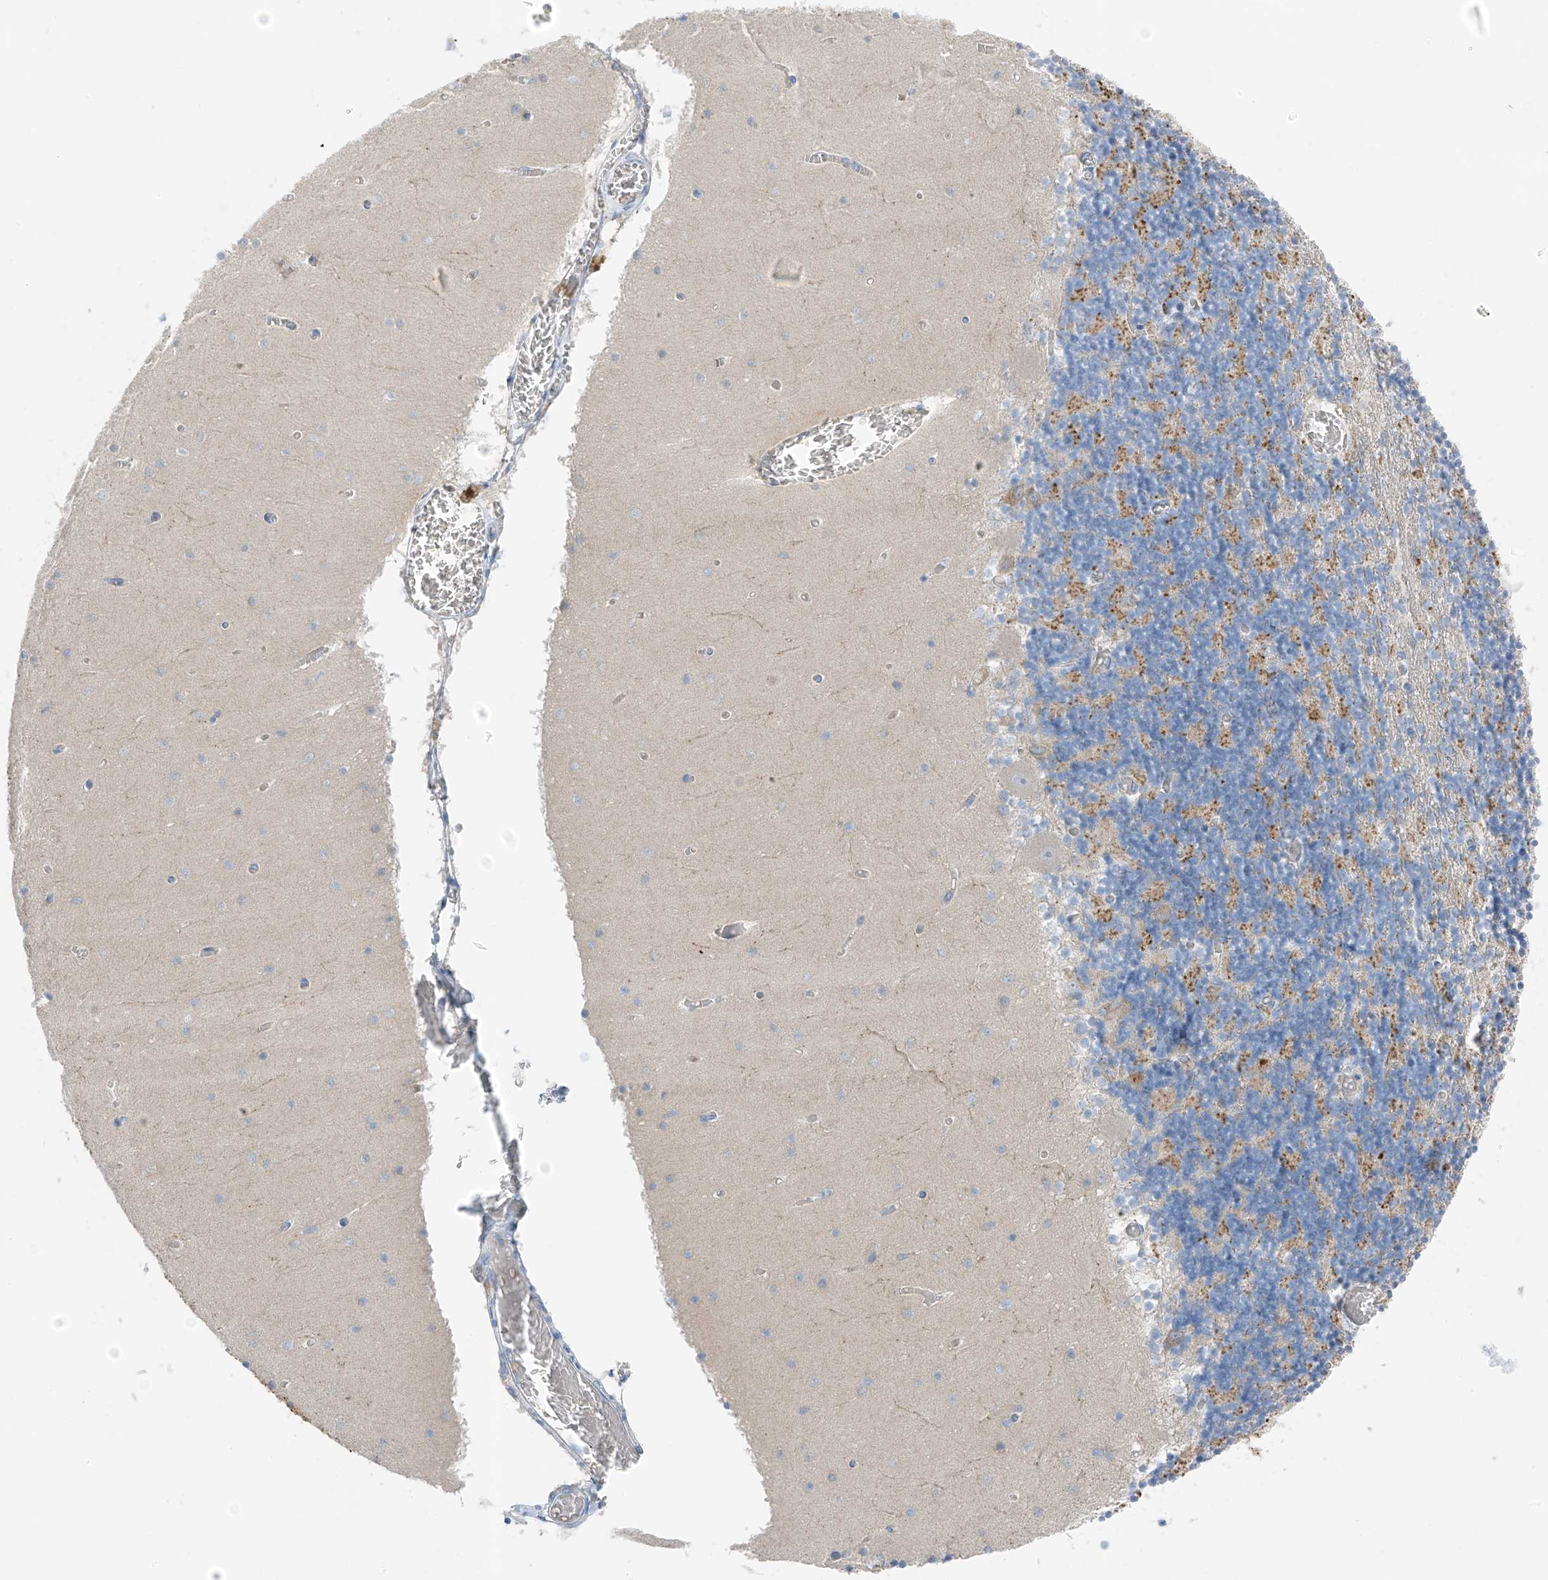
{"staining": {"intensity": "negative", "quantity": "none", "location": "none"}, "tissue": "cerebellum", "cell_type": "Cells in granular layer", "image_type": "normal", "snomed": [{"axis": "morphology", "description": "Normal tissue, NOS"}, {"axis": "topography", "description": "Cerebellum"}], "caption": "This image is of benign cerebellum stained with IHC to label a protein in brown with the nuclei are counter-stained blue. There is no positivity in cells in granular layer.", "gene": "NALCN", "patient": {"sex": "female", "age": 28}}